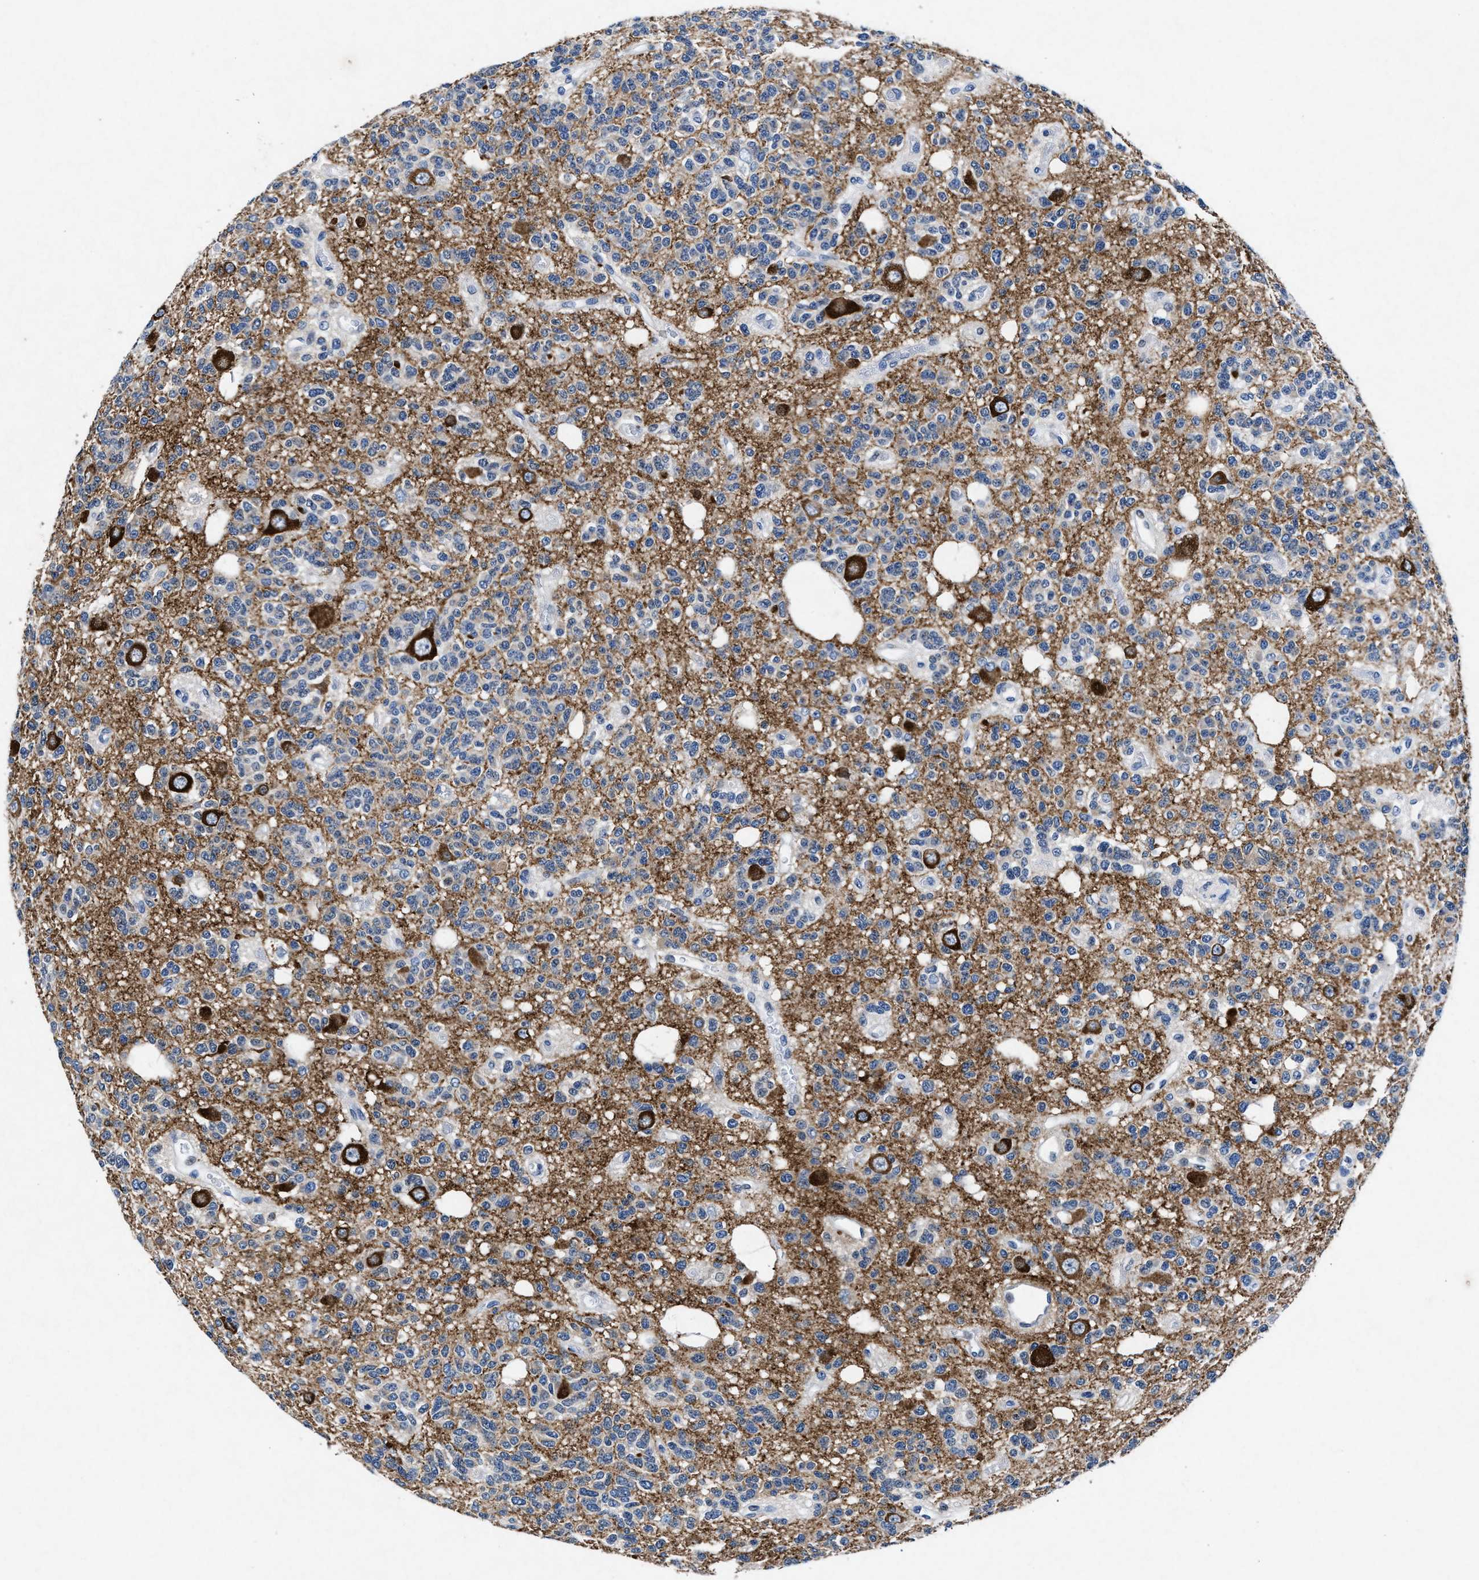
{"staining": {"intensity": "negative", "quantity": "none", "location": "none"}, "tissue": "glioma", "cell_type": "Tumor cells", "image_type": "cancer", "snomed": [{"axis": "morphology", "description": "Glioma, malignant, Low grade"}, {"axis": "topography", "description": "Brain"}], "caption": "Tumor cells show no significant expression in malignant low-grade glioma.", "gene": "MAP6", "patient": {"sex": "male", "age": 38}}